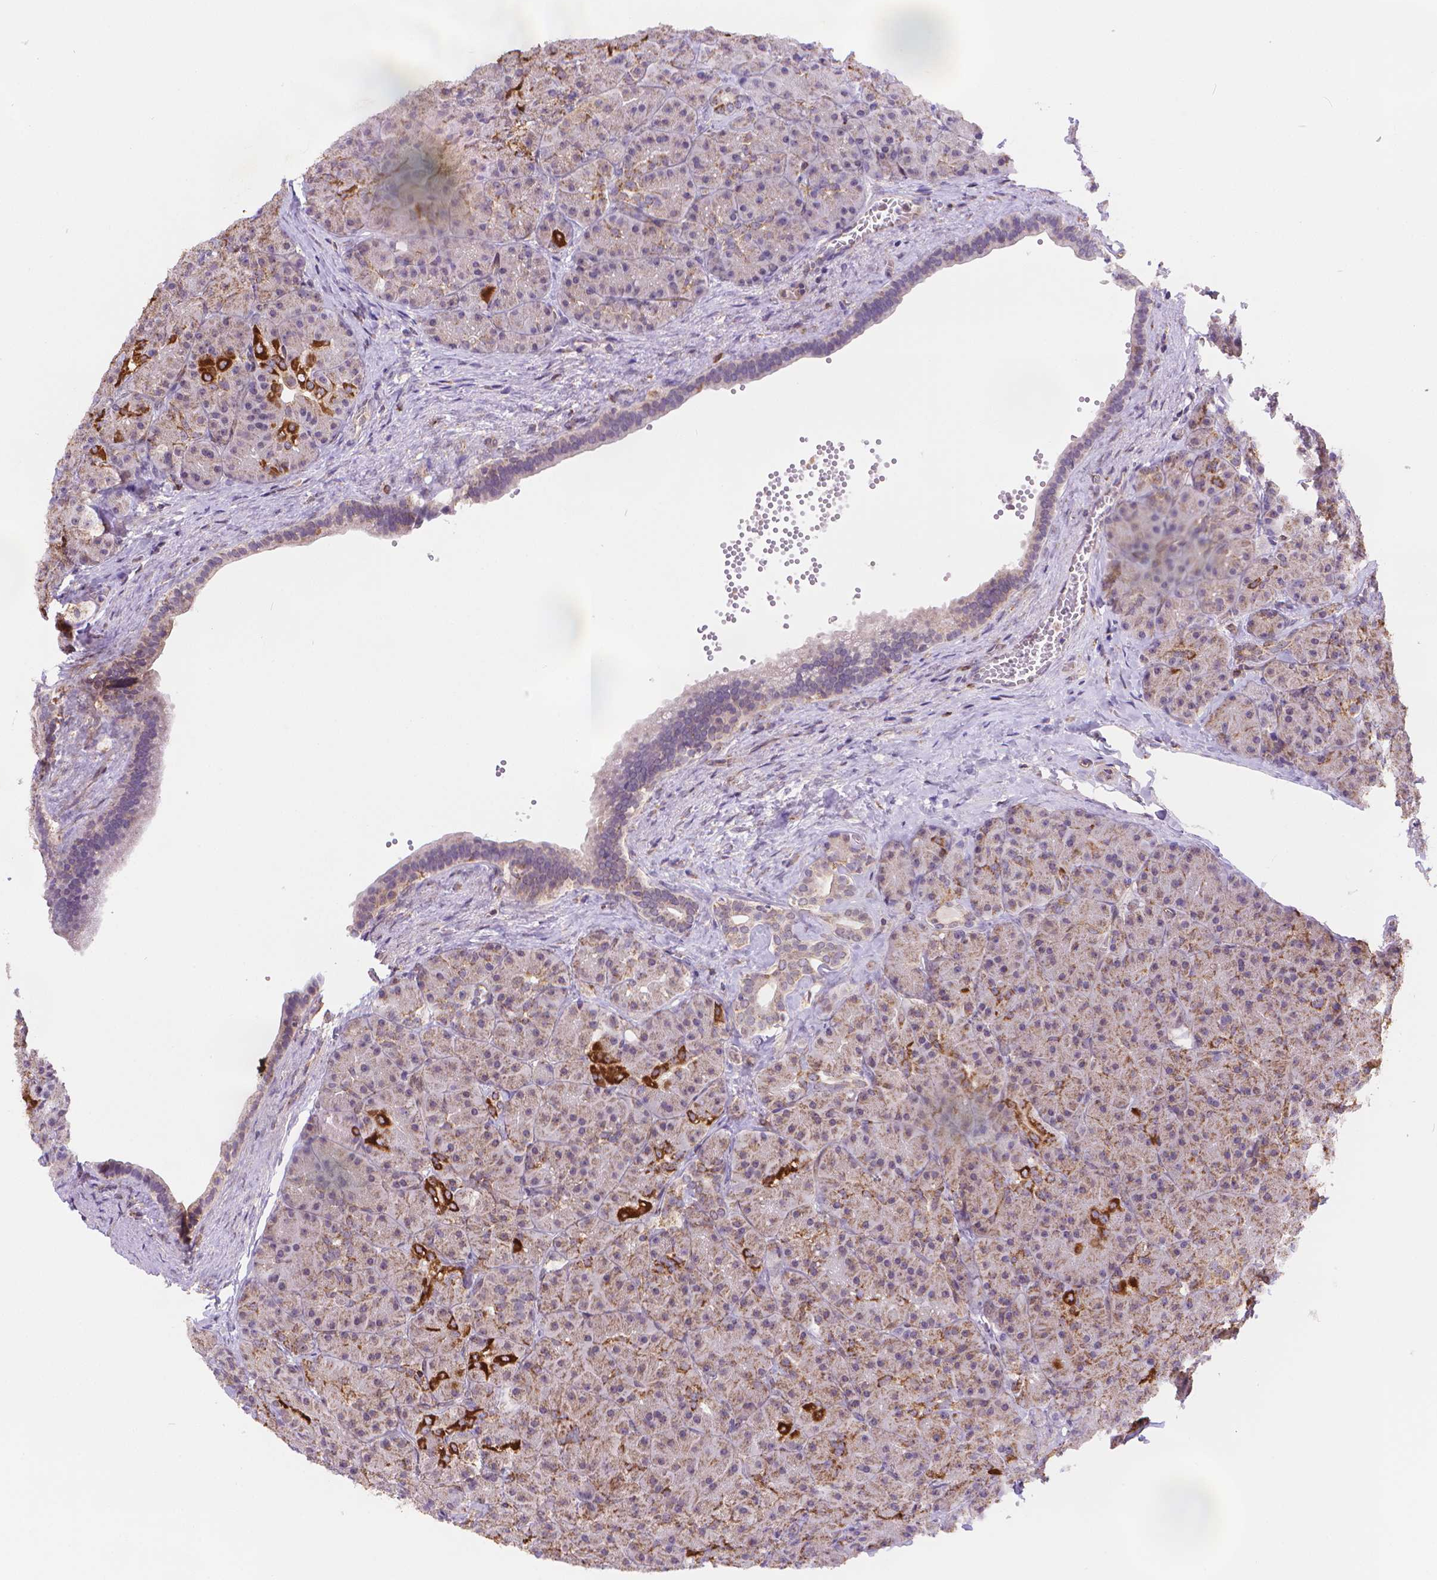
{"staining": {"intensity": "strong", "quantity": "25%-75%", "location": "cytoplasmic/membranous"}, "tissue": "pancreas", "cell_type": "Exocrine glandular cells", "image_type": "normal", "snomed": [{"axis": "morphology", "description": "Normal tissue, NOS"}, {"axis": "topography", "description": "Pancreas"}], "caption": "A high amount of strong cytoplasmic/membranous positivity is seen in approximately 25%-75% of exocrine glandular cells in benign pancreas. Nuclei are stained in blue.", "gene": "CYYR1", "patient": {"sex": "male", "age": 57}}